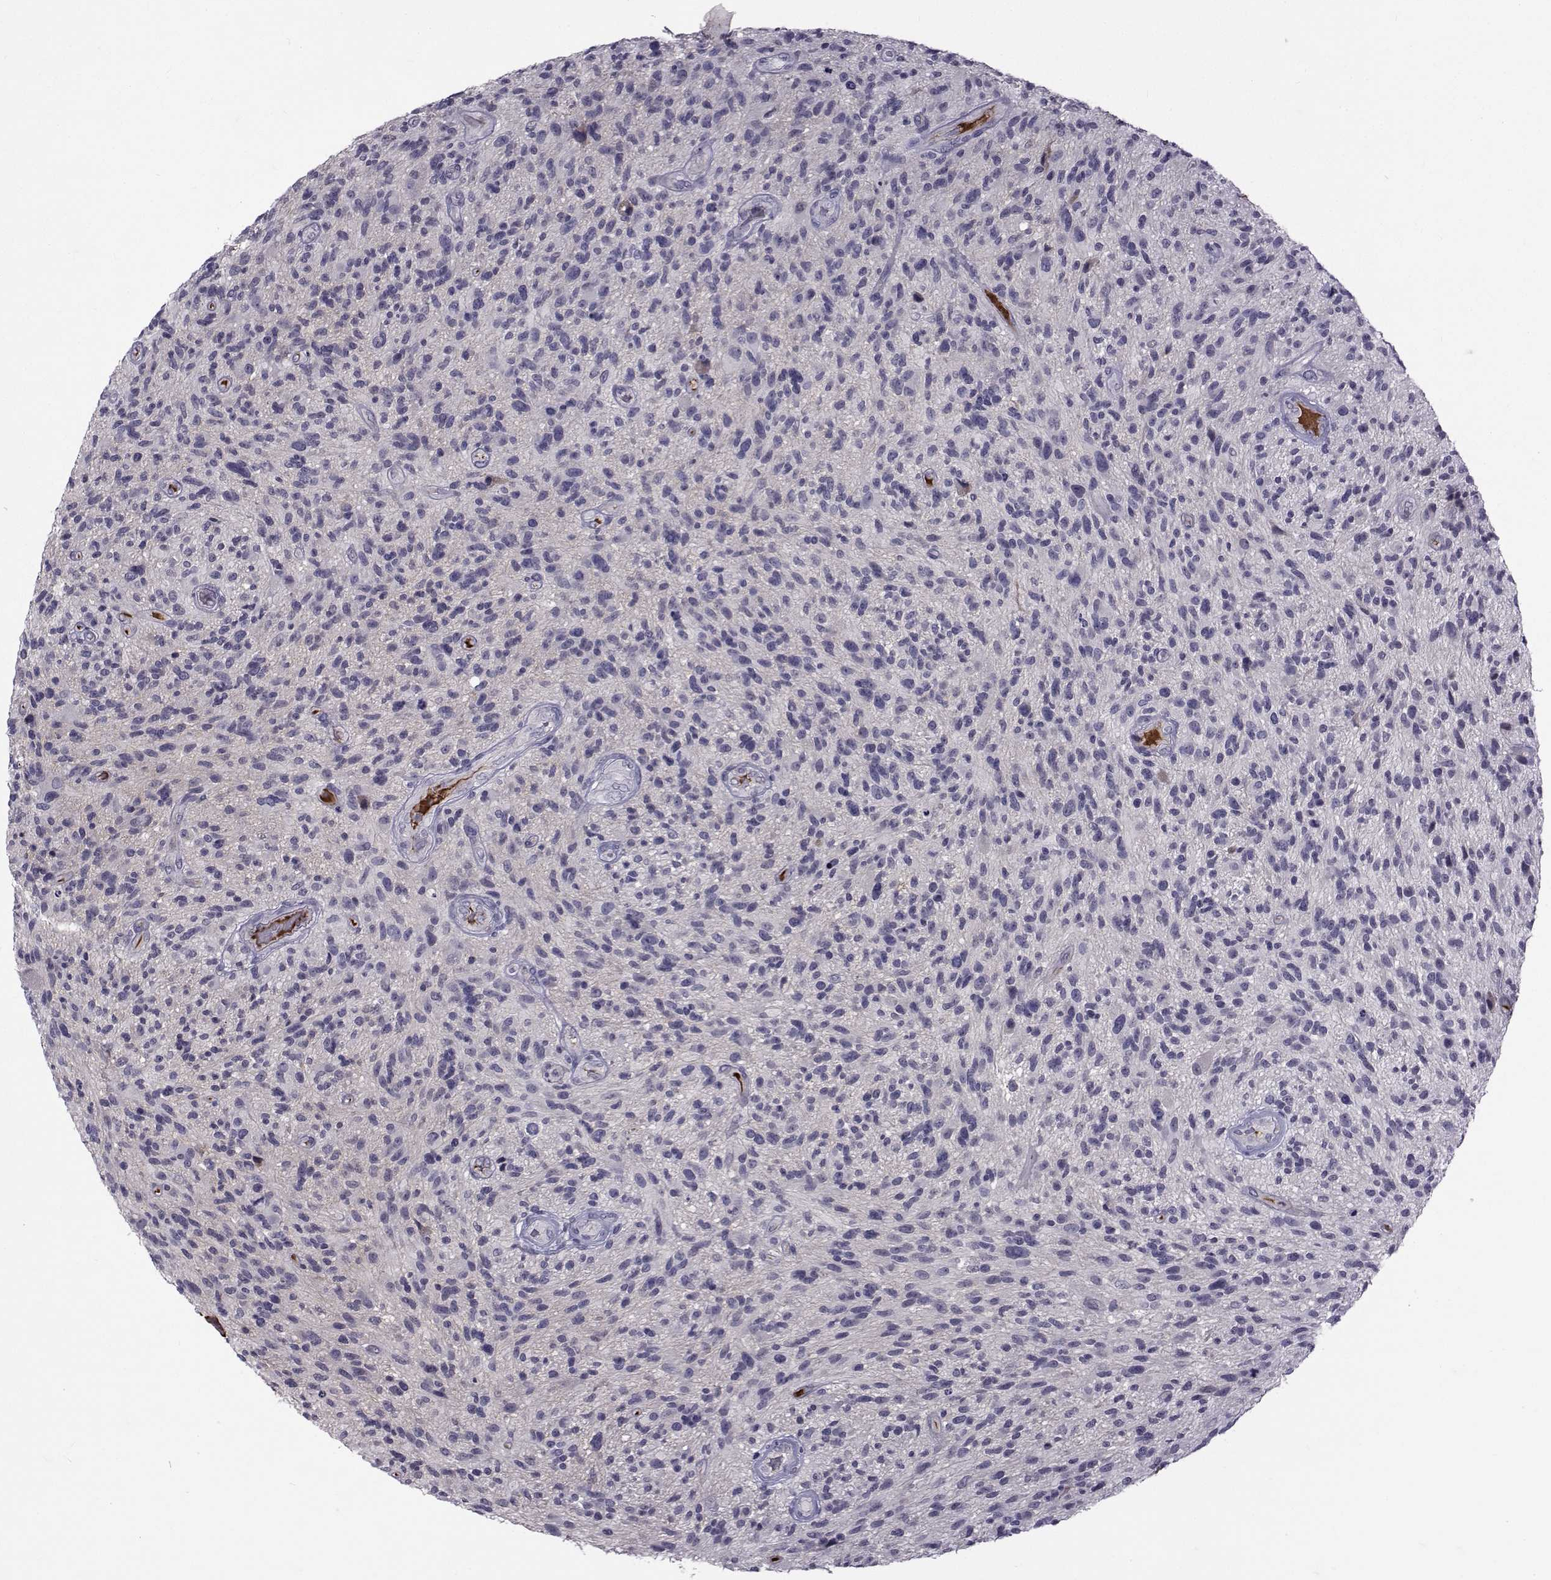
{"staining": {"intensity": "negative", "quantity": "none", "location": "none"}, "tissue": "glioma", "cell_type": "Tumor cells", "image_type": "cancer", "snomed": [{"axis": "morphology", "description": "Glioma, malignant, High grade"}, {"axis": "topography", "description": "Brain"}], "caption": "Tumor cells are negative for protein expression in human high-grade glioma (malignant).", "gene": "TNFRSF11B", "patient": {"sex": "male", "age": 47}}